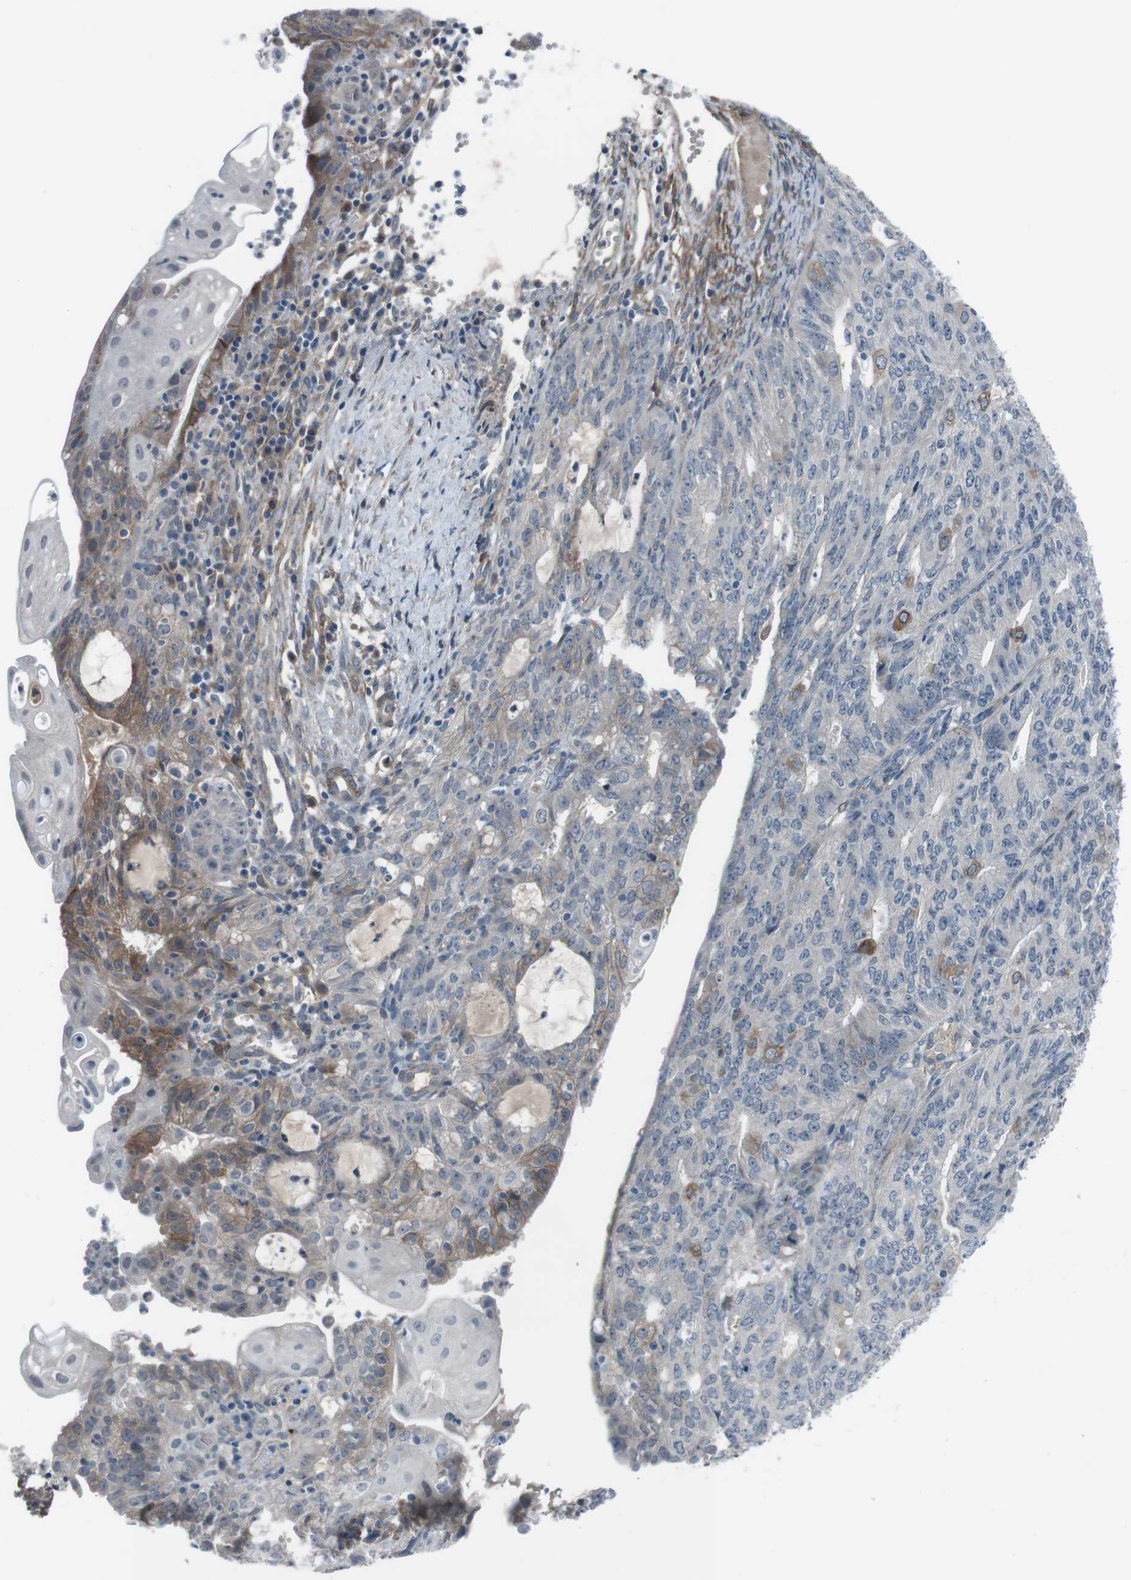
{"staining": {"intensity": "moderate", "quantity": "<25%", "location": "cytoplasmic/membranous"}, "tissue": "endometrial cancer", "cell_type": "Tumor cells", "image_type": "cancer", "snomed": [{"axis": "morphology", "description": "Adenocarcinoma, NOS"}, {"axis": "topography", "description": "Endometrium"}], "caption": "This micrograph exhibits immunohistochemistry staining of endometrial cancer, with low moderate cytoplasmic/membranous staining in about <25% of tumor cells.", "gene": "ANK2", "patient": {"sex": "female", "age": 32}}